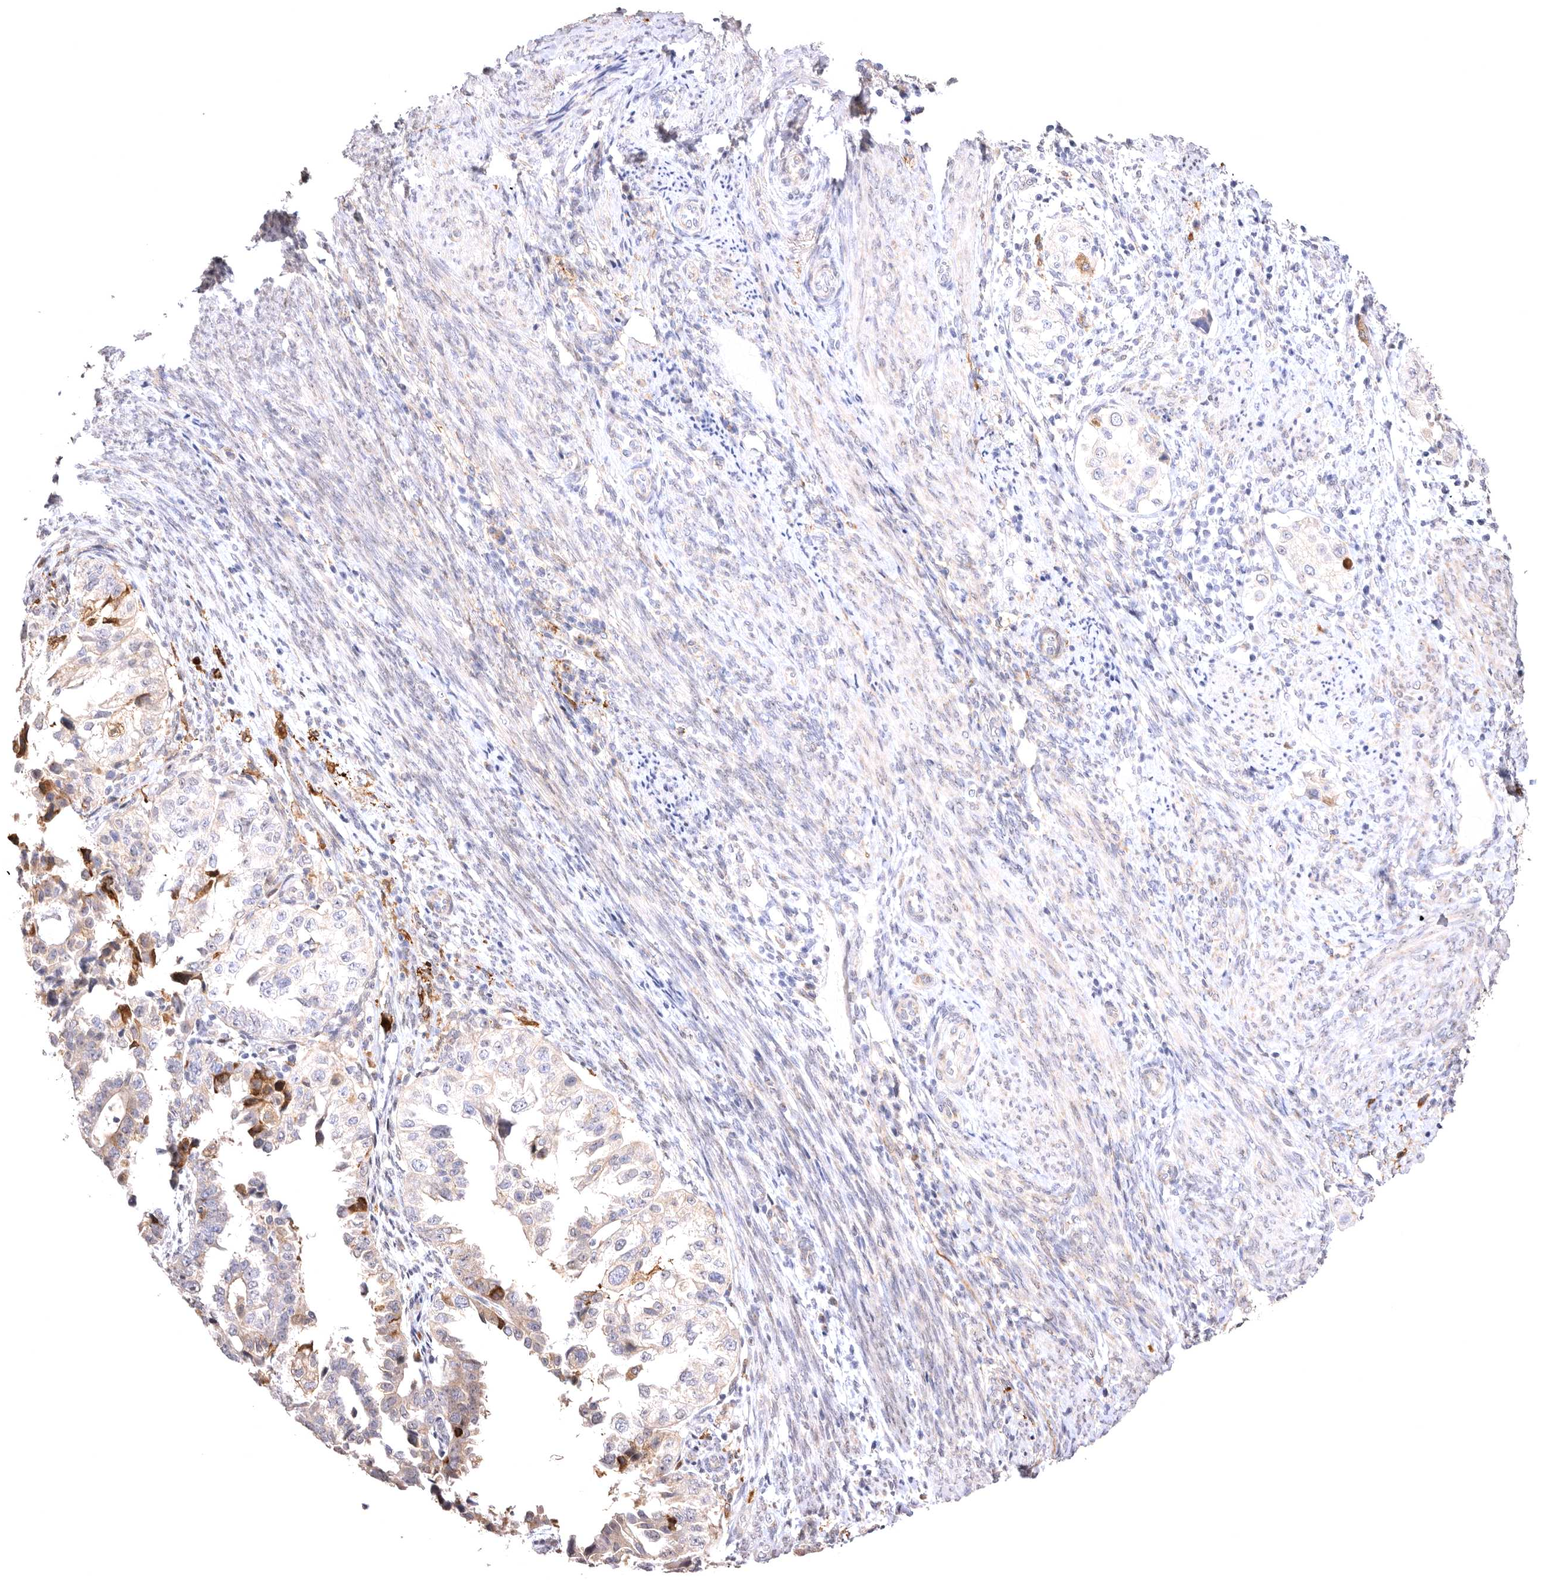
{"staining": {"intensity": "weak", "quantity": "<25%", "location": "cytoplasmic/membranous"}, "tissue": "endometrial cancer", "cell_type": "Tumor cells", "image_type": "cancer", "snomed": [{"axis": "morphology", "description": "Adenocarcinoma, NOS"}, {"axis": "topography", "description": "Endometrium"}], "caption": "This is a histopathology image of immunohistochemistry staining of endometrial cancer, which shows no expression in tumor cells.", "gene": "VPS45", "patient": {"sex": "female", "age": 85}}